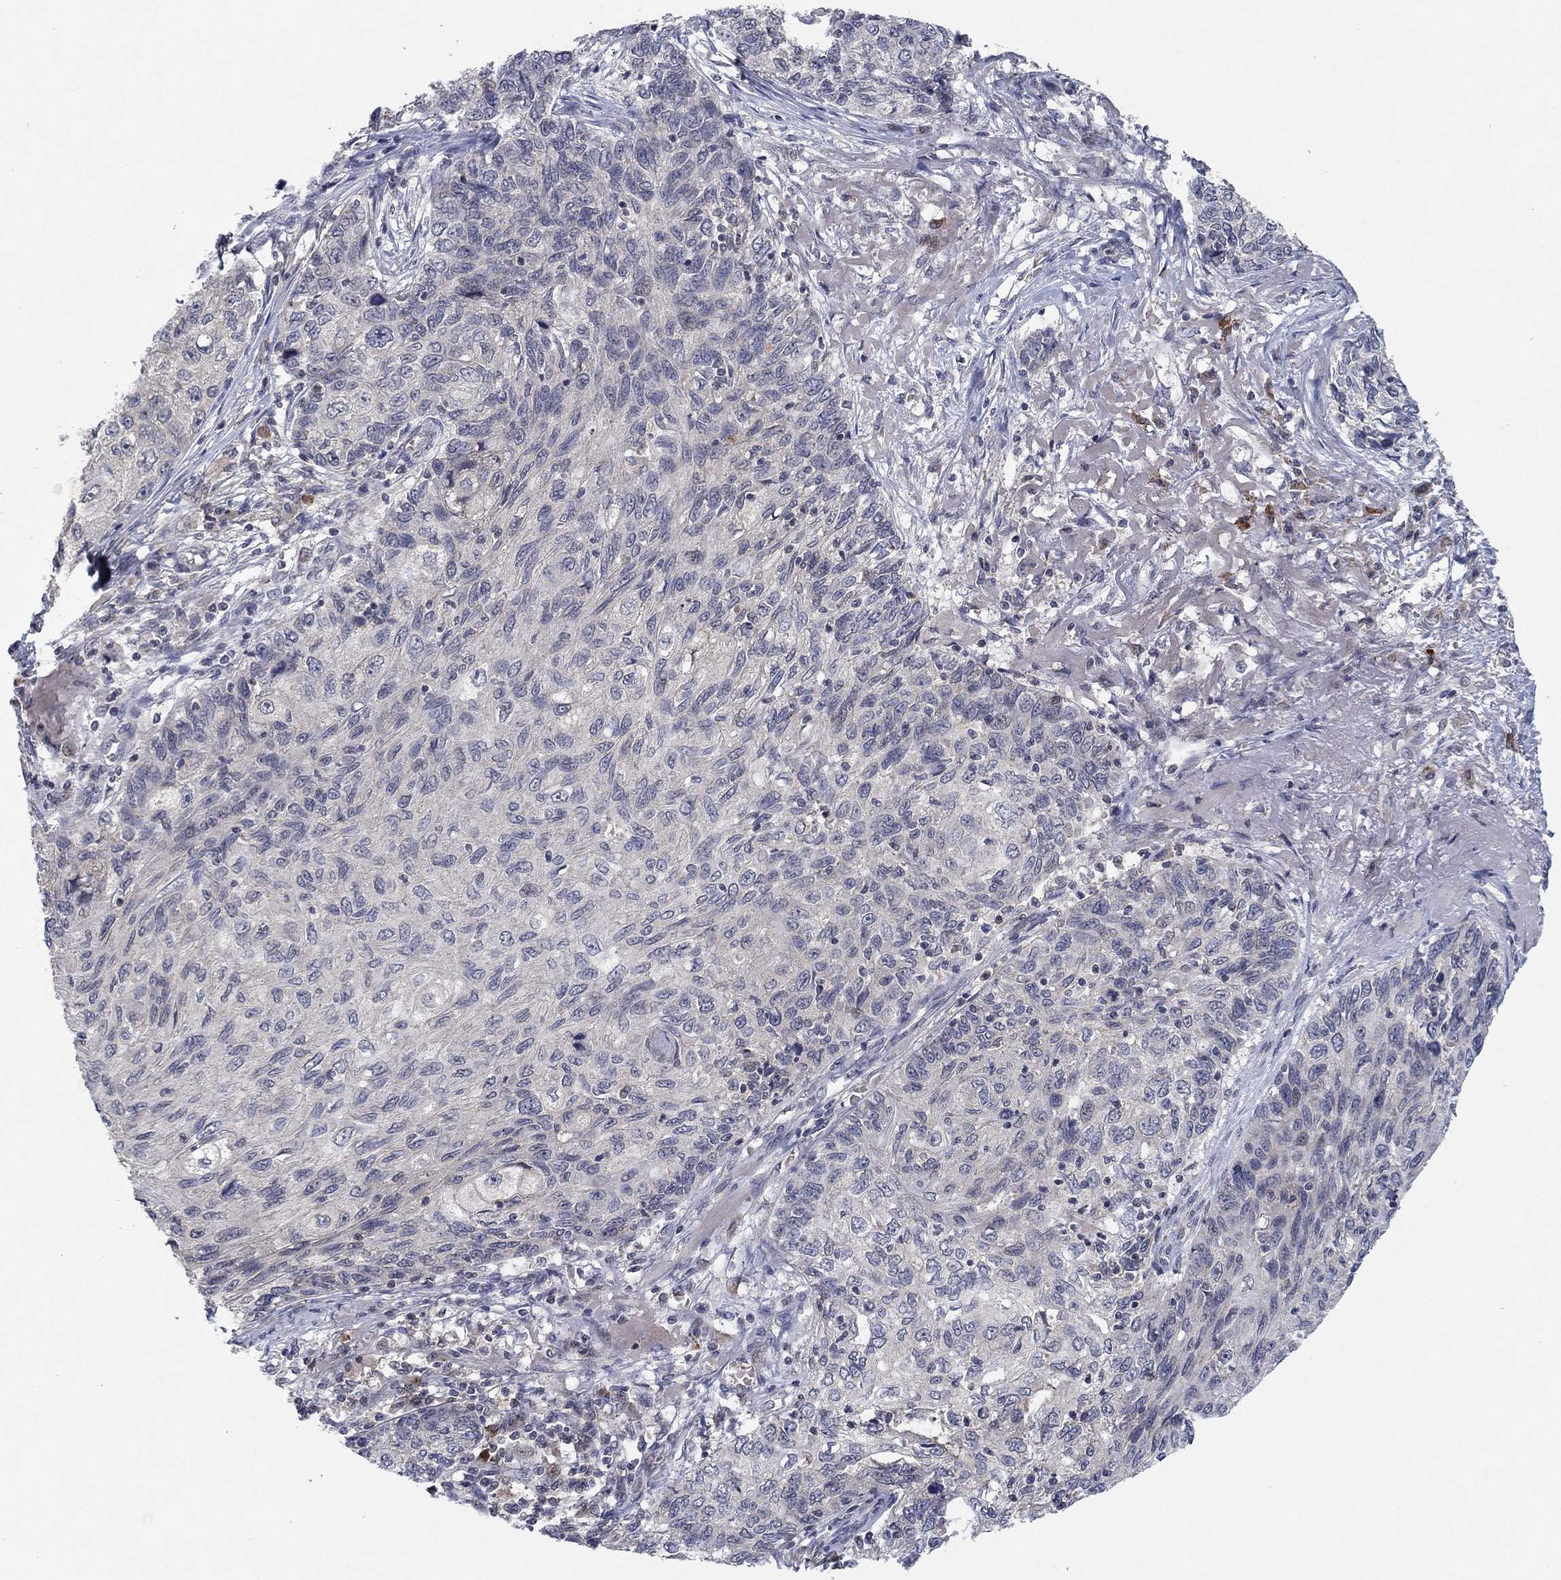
{"staining": {"intensity": "negative", "quantity": "none", "location": "none"}, "tissue": "skin cancer", "cell_type": "Tumor cells", "image_type": "cancer", "snomed": [{"axis": "morphology", "description": "Squamous cell carcinoma, NOS"}, {"axis": "topography", "description": "Skin"}], "caption": "Tumor cells show no significant protein positivity in skin cancer (squamous cell carcinoma).", "gene": "IL4", "patient": {"sex": "male", "age": 92}}